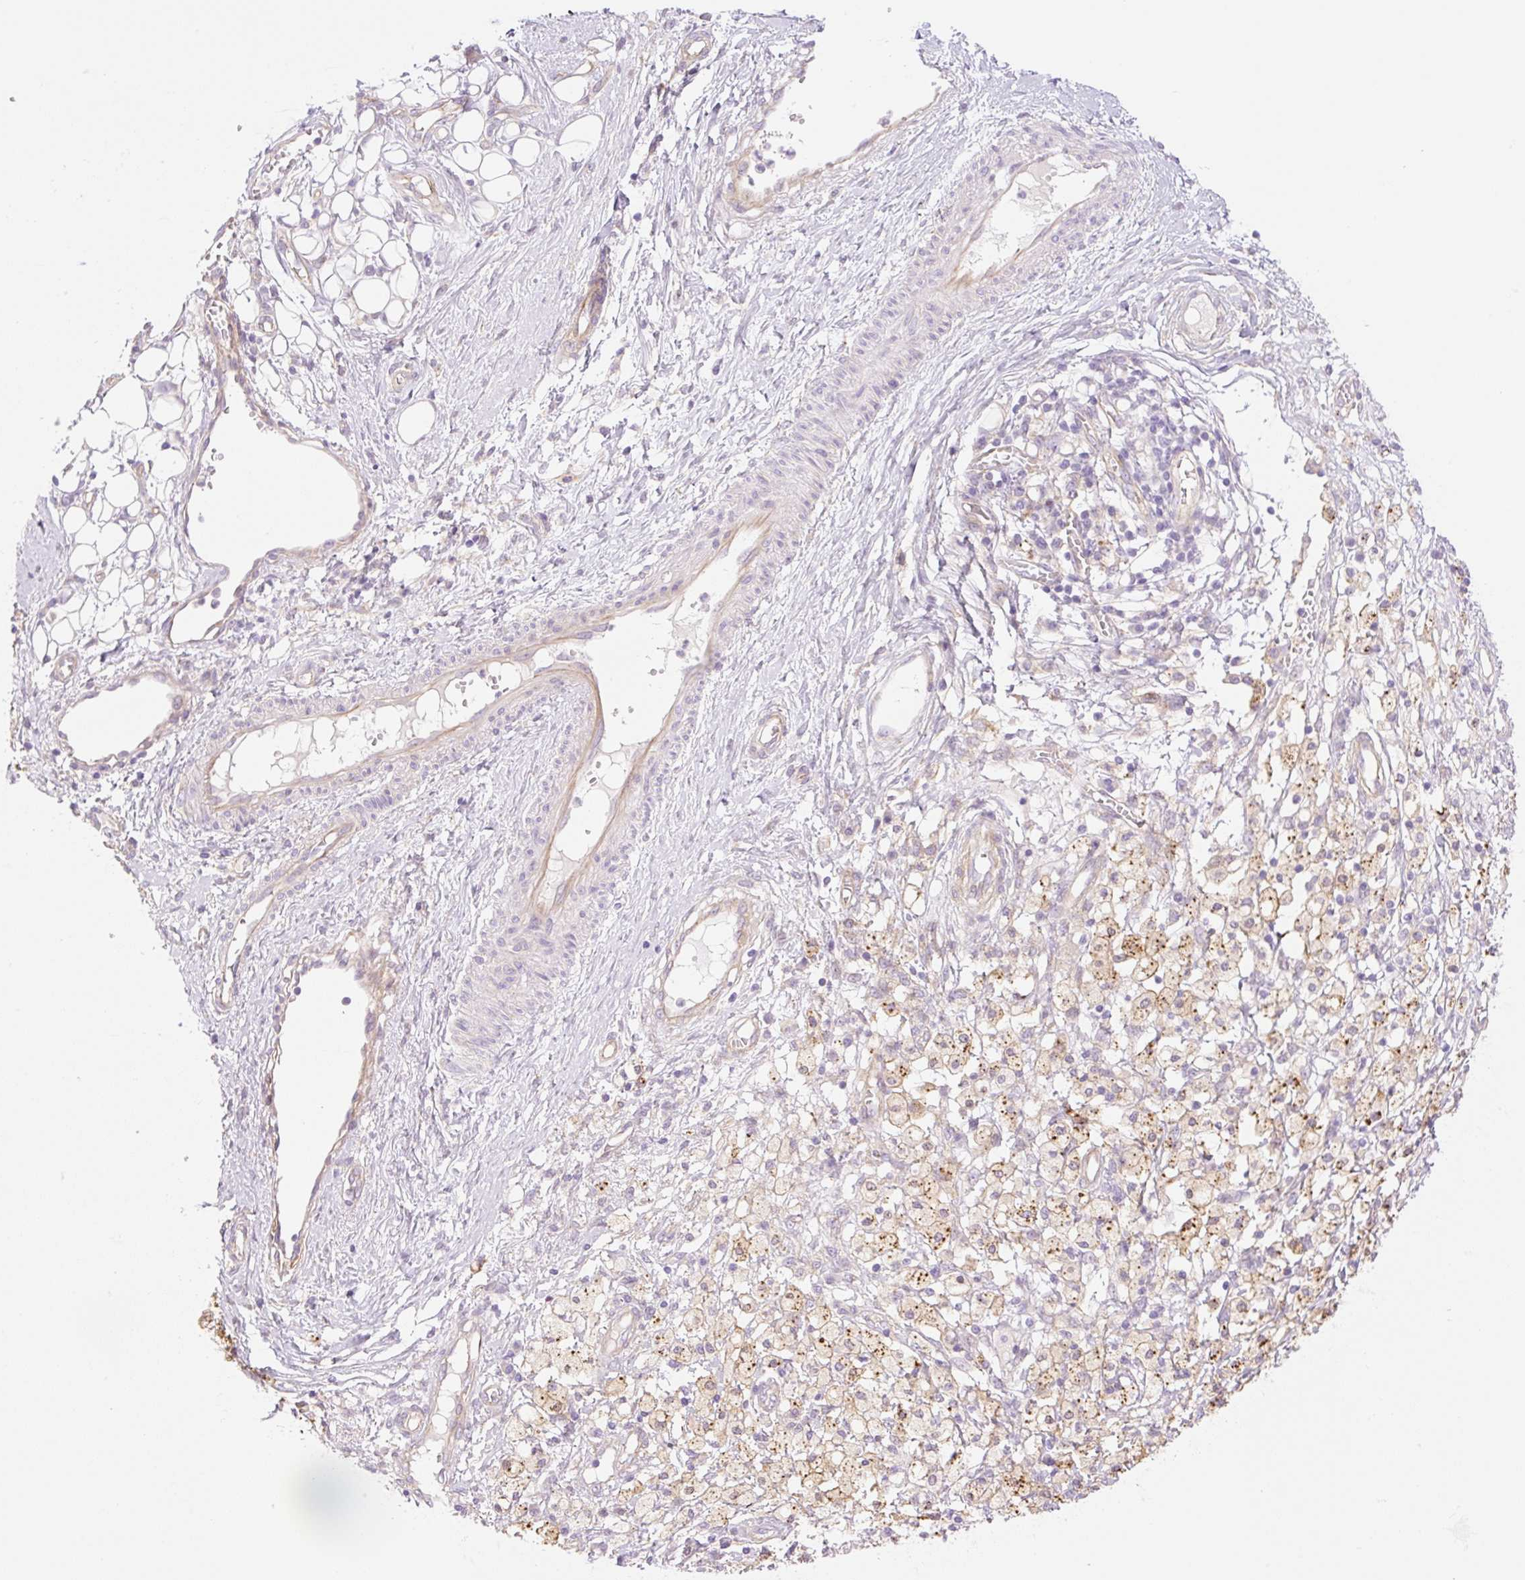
{"staining": {"intensity": "weak", "quantity": "25%-75%", "location": "cytoplasmic/membranous"}, "tissue": "ovarian cancer", "cell_type": "Tumor cells", "image_type": "cancer", "snomed": [{"axis": "morphology", "description": "Carcinoma, endometroid"}, {"axis": "topography", "description": "Ovary"}], "caption": "Protein expression analysis of ovarian cancer (endometroid carcinoma) demonstrates weak cytoplasmic/membranous expression in approximately 25%-75% of tumor cells.", "gene": "NLRP5", "patient": {"sex": "female", "age": 42}}